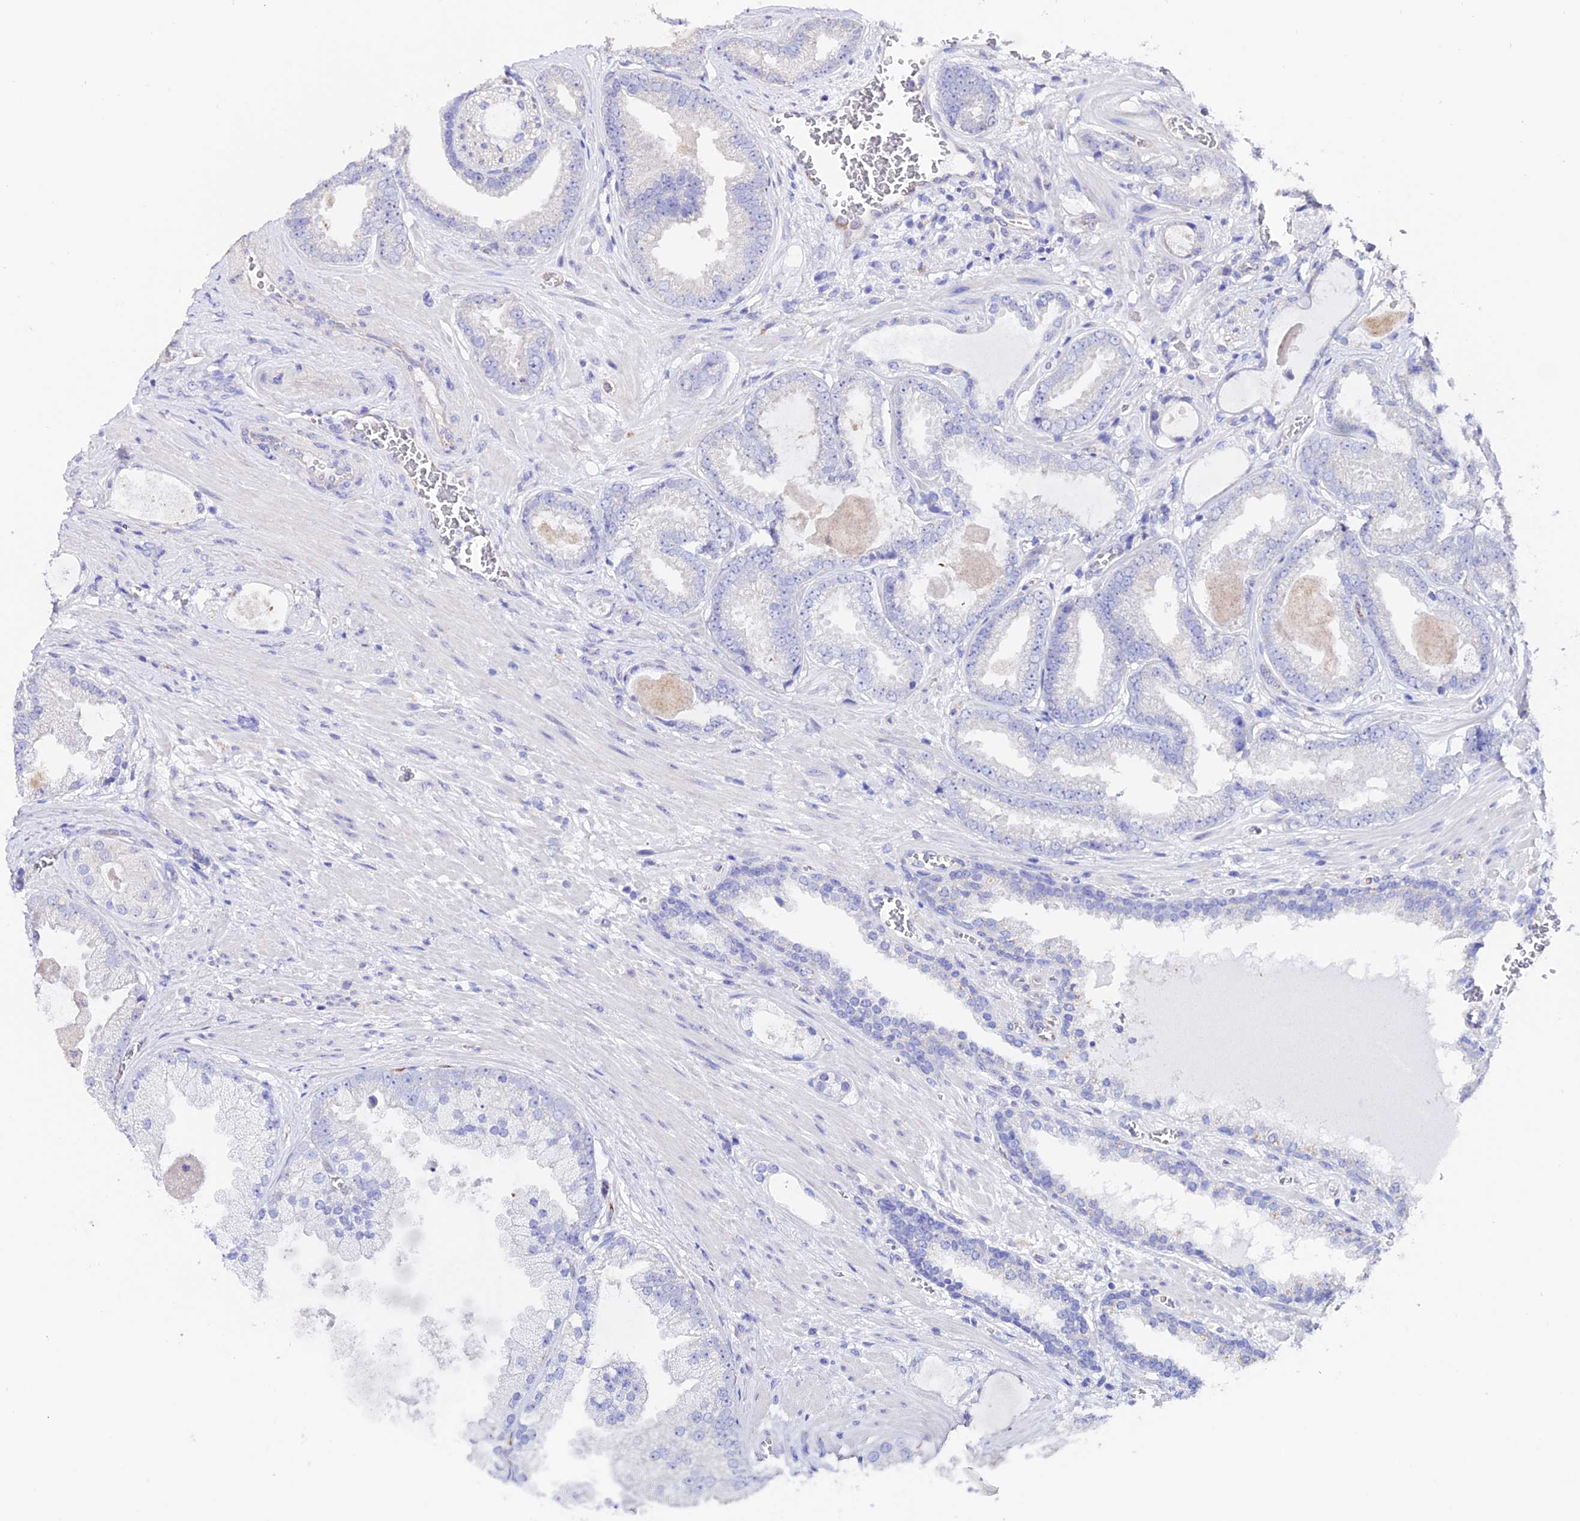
{"staining": {"intensity": "negative", "quantity": "none", "location": "none"}, "tissue": "prostate cancer", "cell_type": "Tumor cells", "image_type": "cancer", "snomed": [{"axis": "morphology", "description": "Adenocarcinoma, Low grade"}, {"axis": "topography", "description": "Prostate"}], "caption": "The immunohistochemistry (IHC) micrograph has no significant expression in tumor cells of low-grade adenocarcinoma (prostate) tissue.", "gene": "ESM1", "patient": {"sex": "male", "age": 57}}